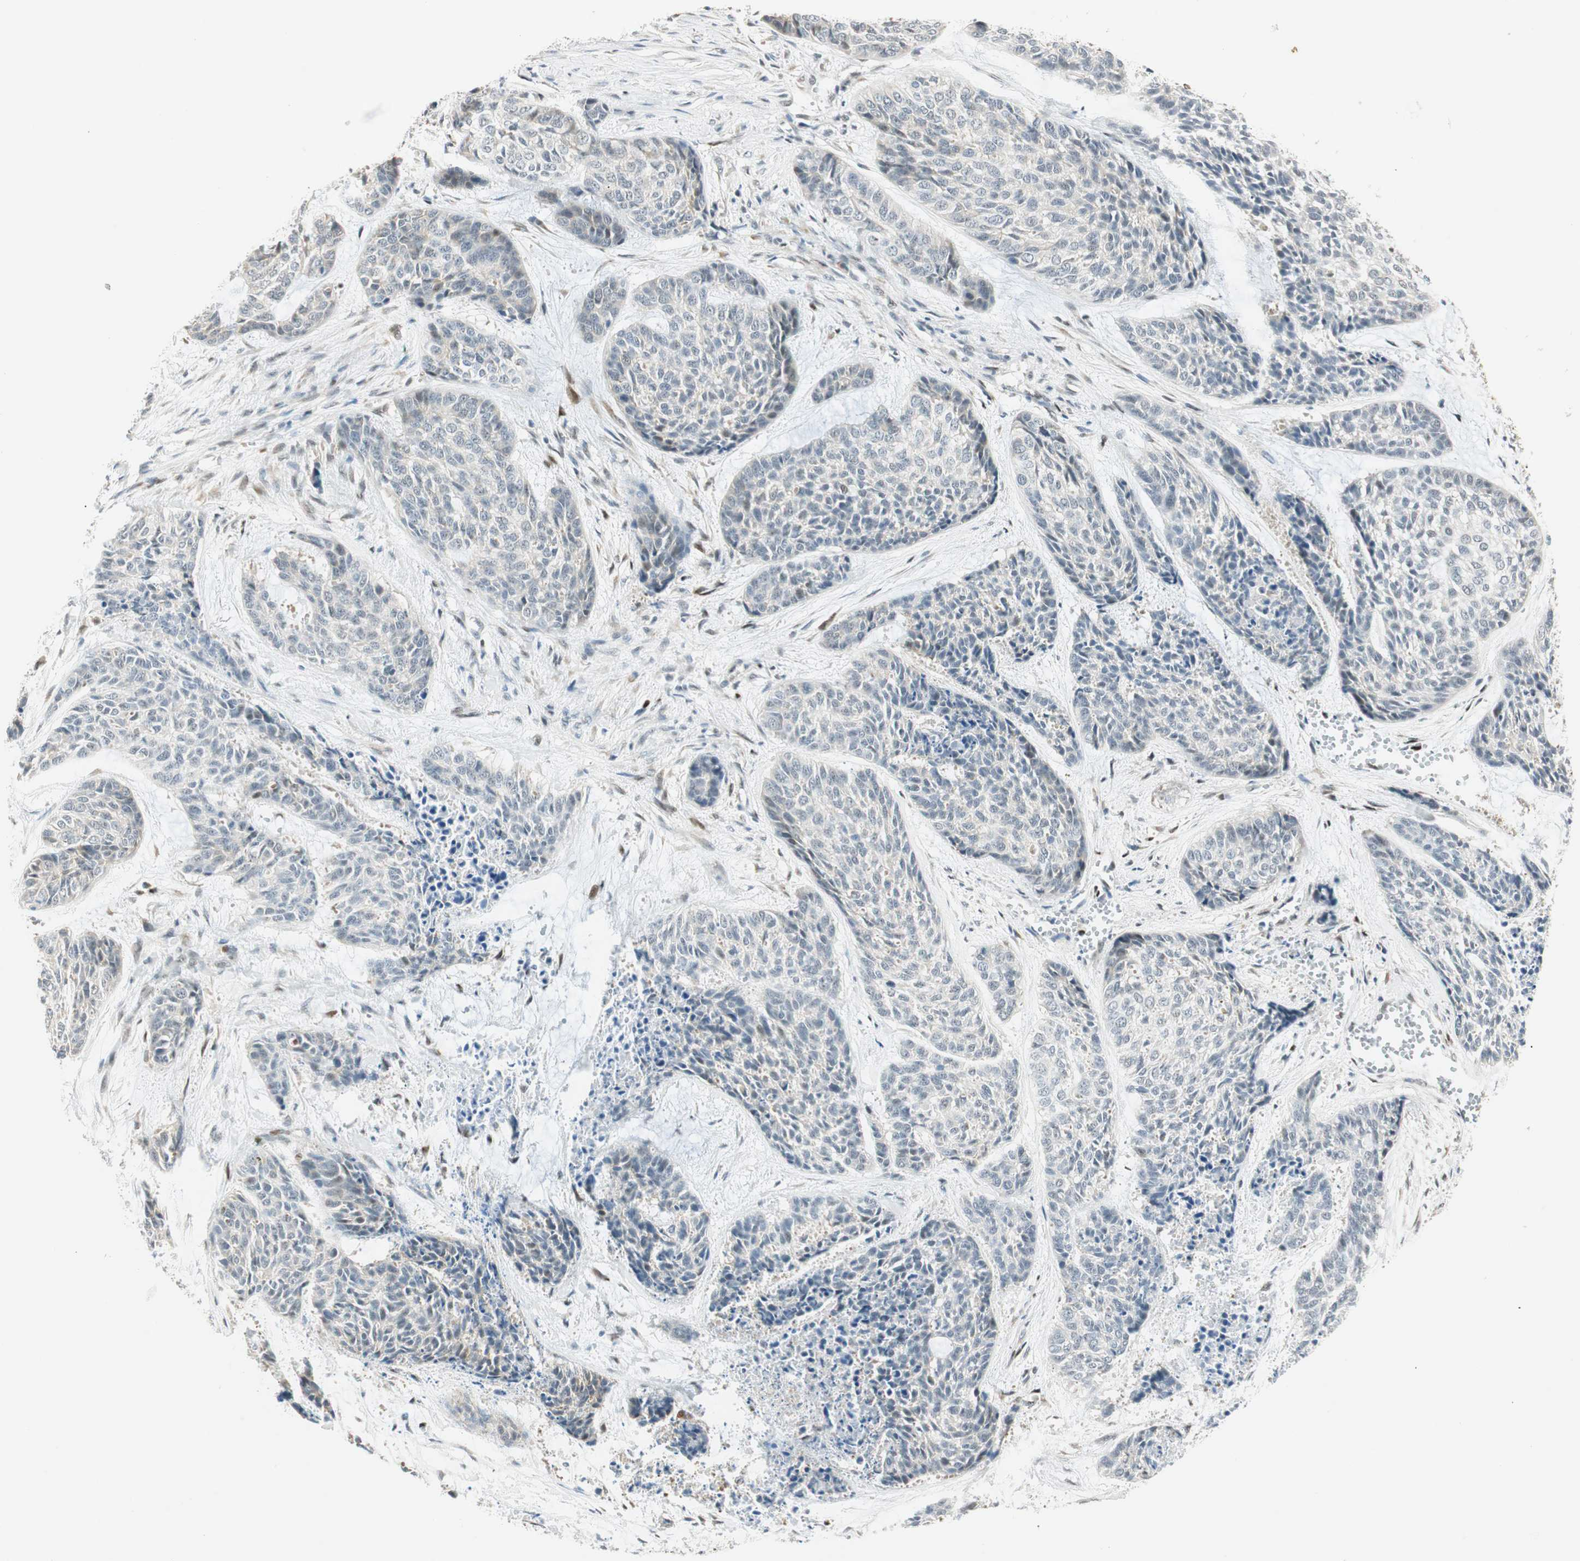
{"staining": {"intensity": "negative", "quantity": "none", "location": "none"}, "tissue": "skin cancer", "cell_type": "Tumor cells", "image_type": "cancer", "snomed": [{"axis": "morphology", "description": "Basal cell carcinoma"}, {"axis": "topography", "description": "Skin"}], "caption": "Tumor cells show no significant protein expression in skin cancer.", "gene": "MSX2", "patient": {"sex": "female", "age": 64}}